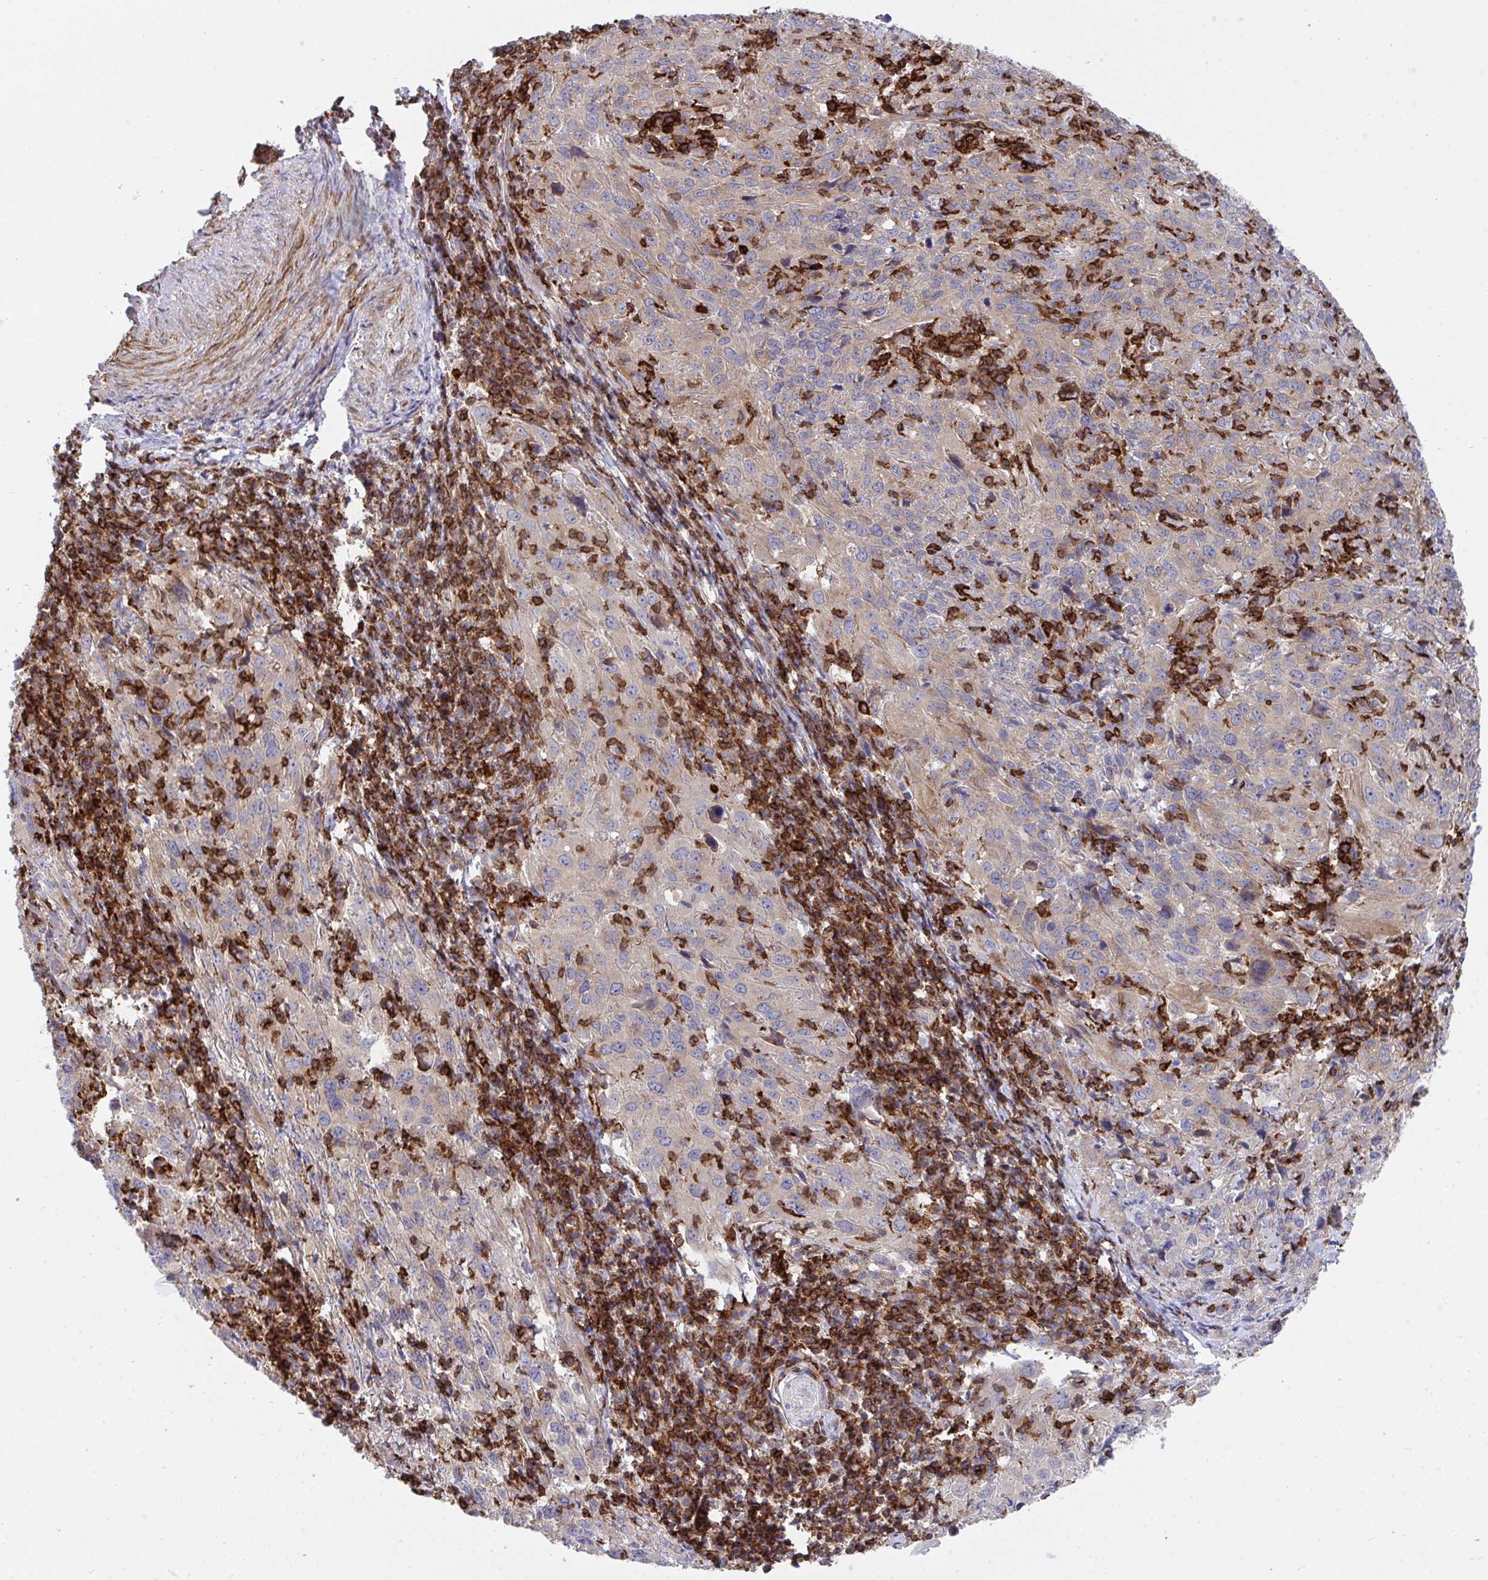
{"staining": {"intensity": "weak", "quantity": "25%-75%", "location": "cytoplasmic/membranous"}, "tissue": "cervical cancer", "cell_type": "Tumor cells", "image_type": "cancer", "snomed": [{"axis": "morphology", "description": "Squamous cell carcinoma, NOS"}, {"axis": "topography", "description": "Cervix"}], "caption": "A micrograph showing weak cytoplasmic/membranous expression in approximately 25%-75% of tumor cells in cervical cancer, as visualized by brown immunohistochemical staining.", "gene": "FRMD3", "patient": {"sex": "female", "age": 51}}